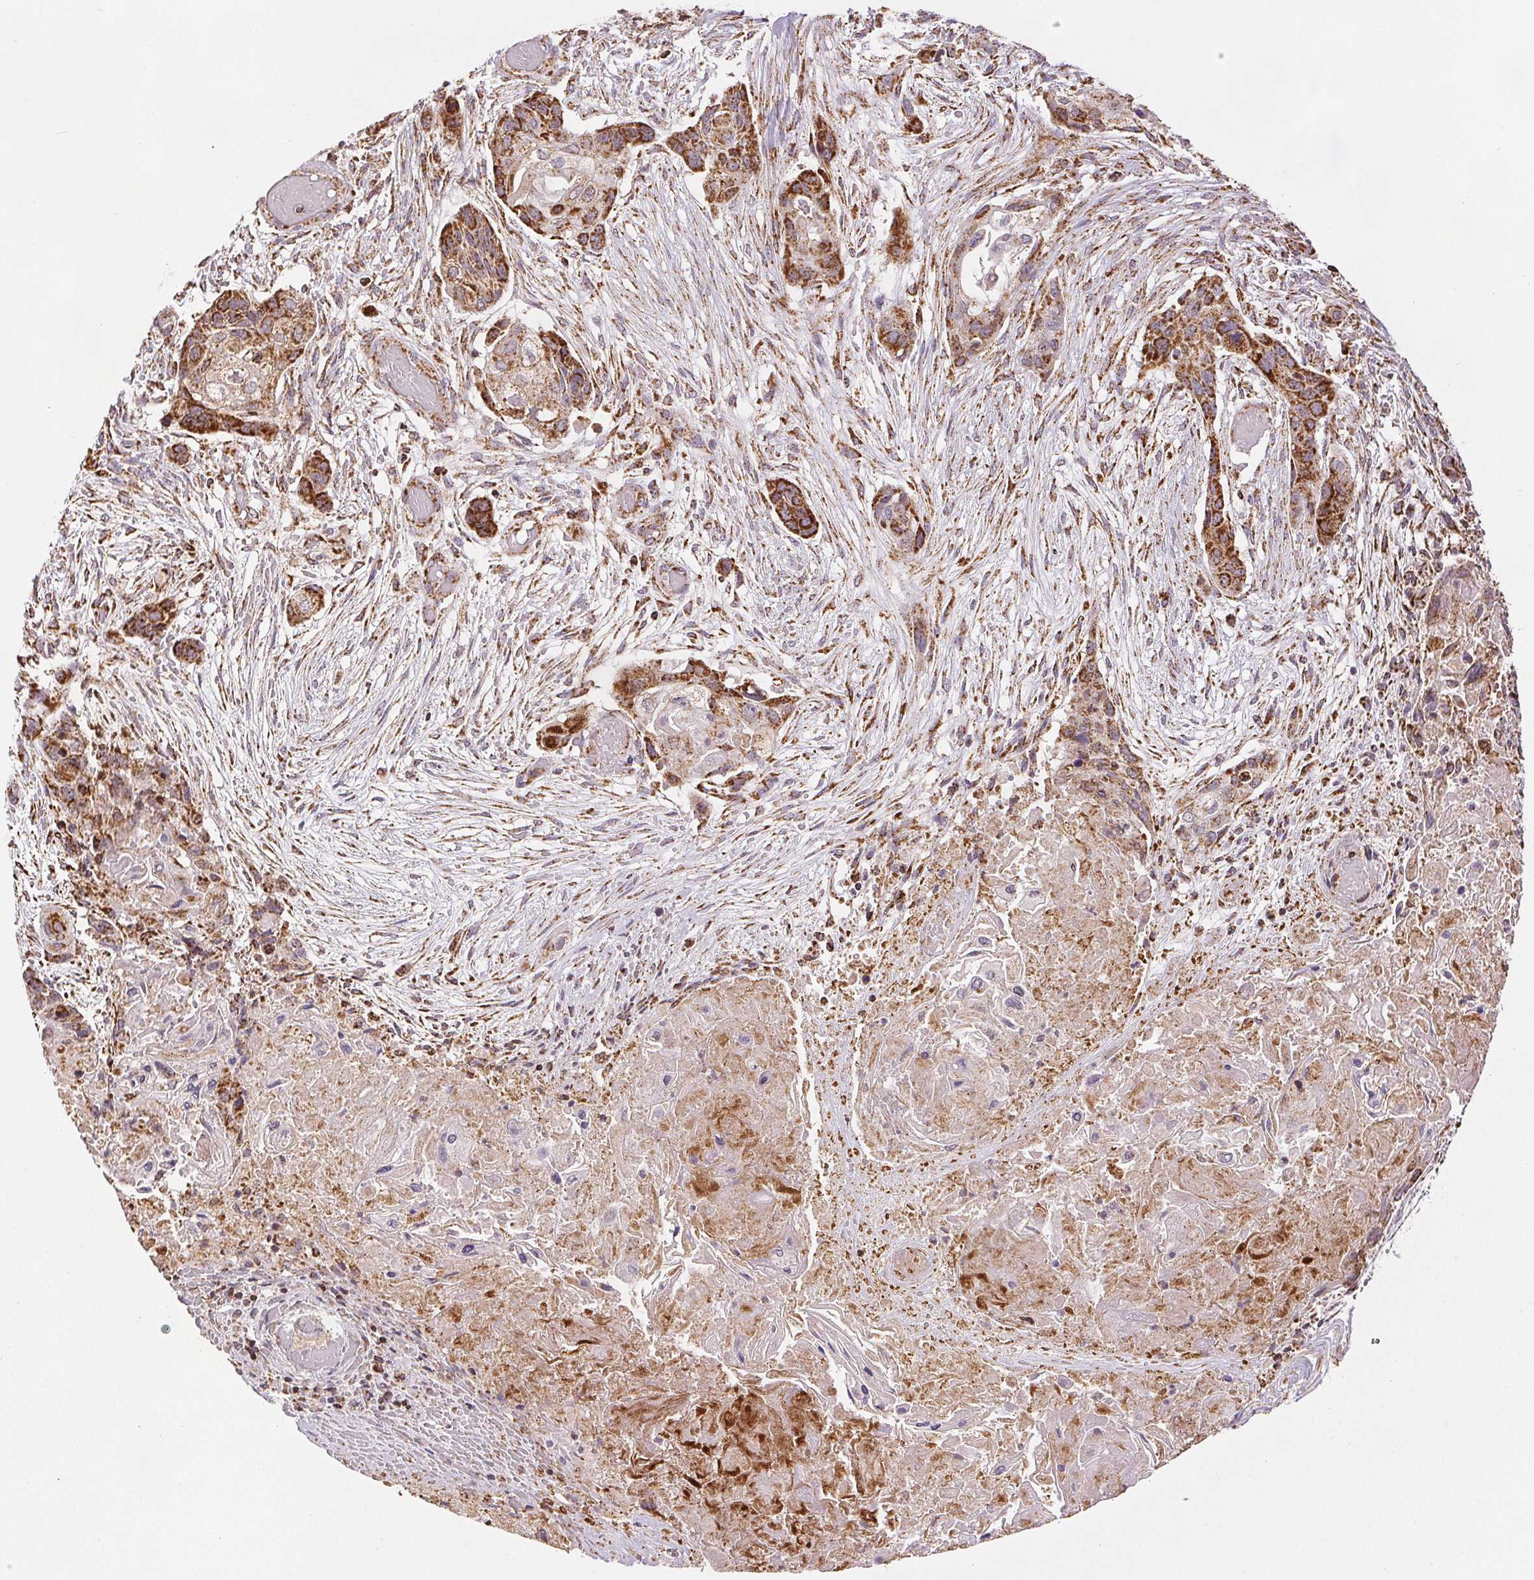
{"staining": {"intensity": "moderate", "quantity": ">75%", "location": "cytoplasmic/membranous"}, "tissue": "lung cancer", "cell_type": "Tumor cells", "image_type": "cancer", "snomed": [{"axis": "morphology", "description": "Squamous cell carcinoma, NOS"}, {"axis": "topography", "description": "Lung"}], "caption": "Immunohistochemistry (IHC) image of human lung cancer (squamous cell carcinoma) stained for a protein (brown), which exhibits medium levels of moderate cytoplasmic/membranous positivity in about >75% of tumor cells.", "gene": "SDHB", "patient": {"sex": "male", "age": 69}}